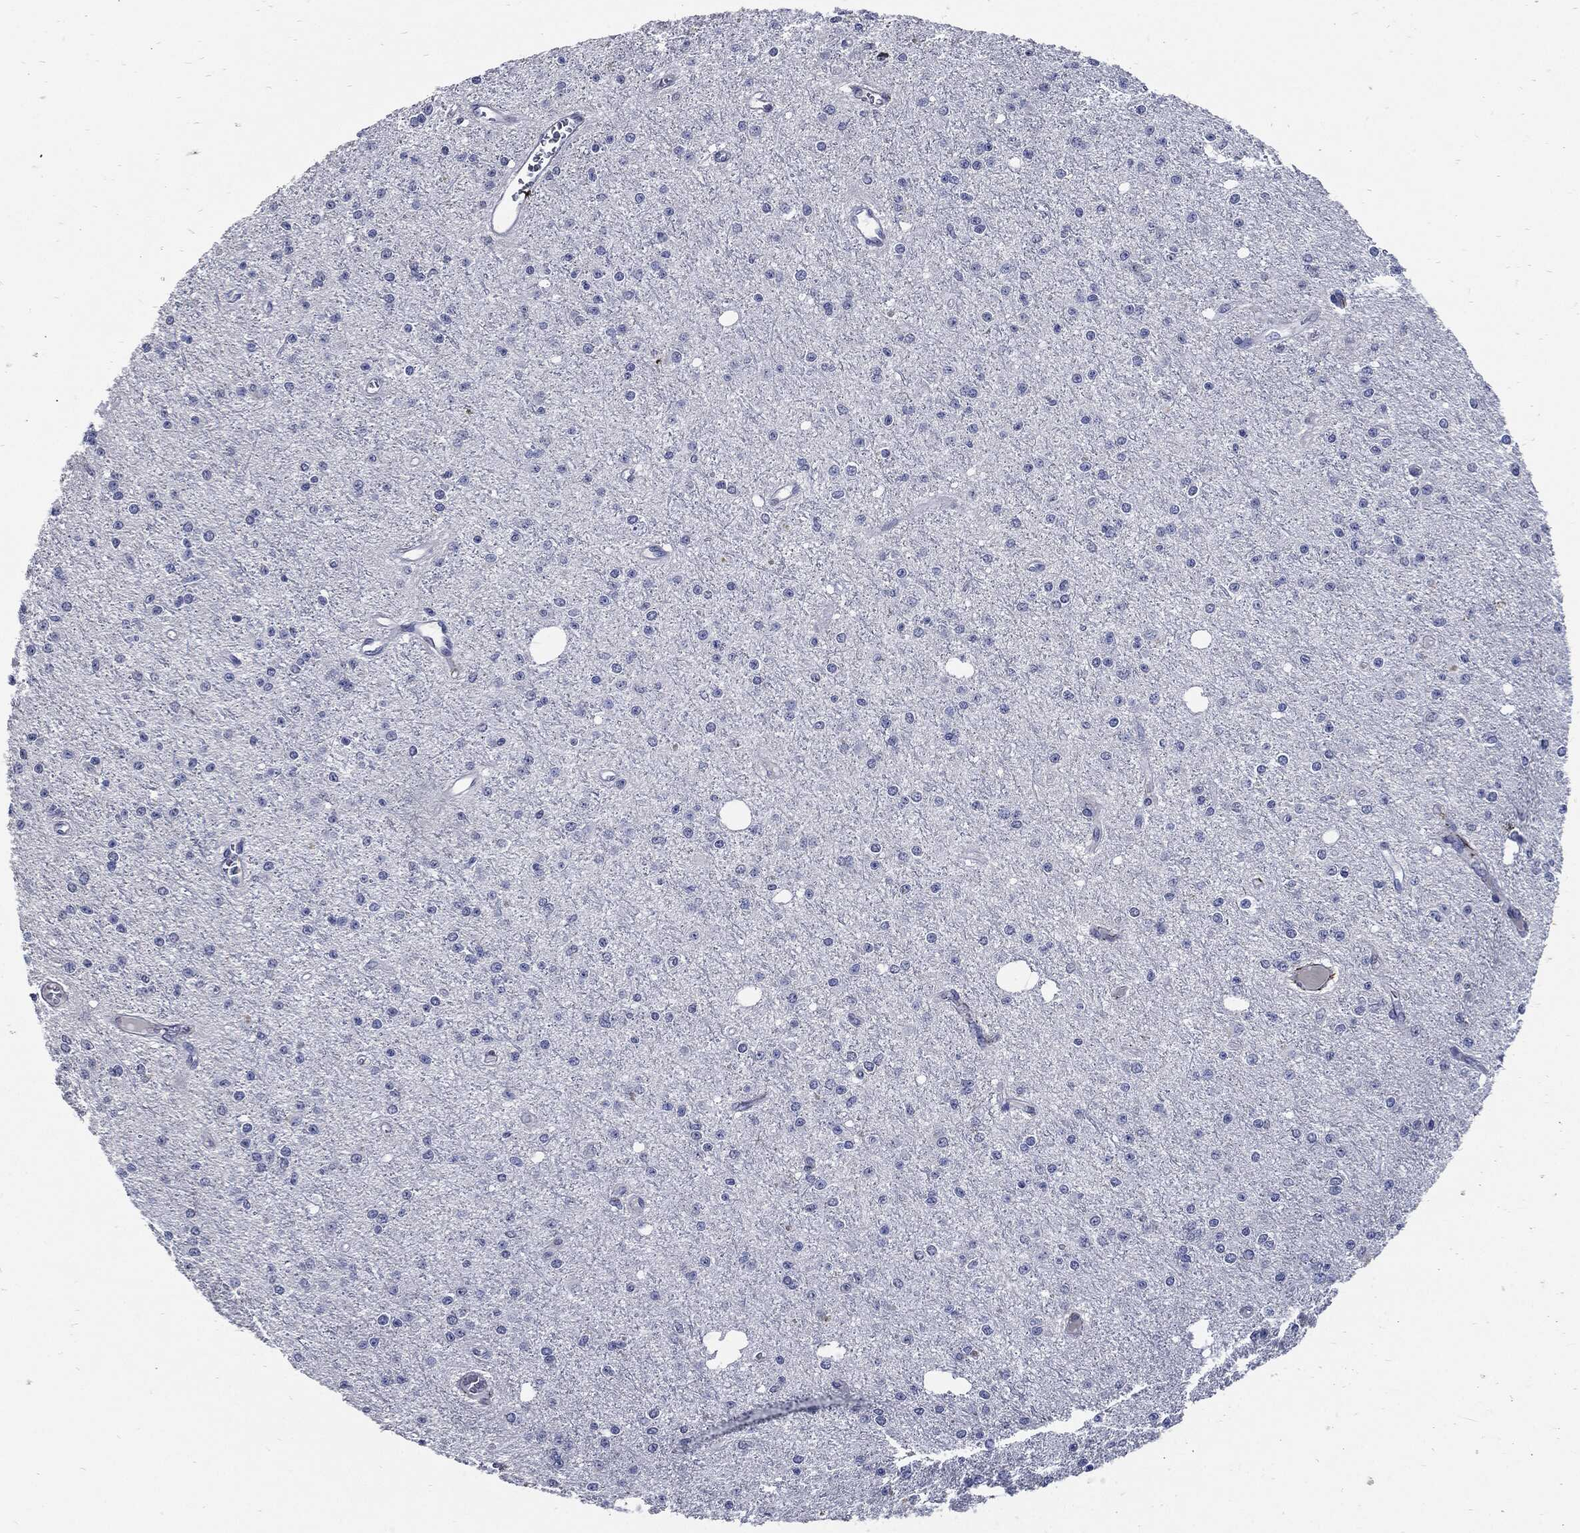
{"staining": {"intensity": "negative", "quantity": "none", "location": "none"}, "tissue": "glioma", "cell_type": "Tumor cells", "image_type": "cancer", "snomed": [{"axis": "morphology", "description": "Glioma, malignant, Low grade"}, {"axis": "topography", "description": "Brain"}], "caption": "High power microscopy micrograph of an IHC histopathology image of glioma, revealing no significant staining in tumor cells. Nuclei are stained in blue.", "gene": "FBN1", "patient": {"sex": "male", "age": 27}}